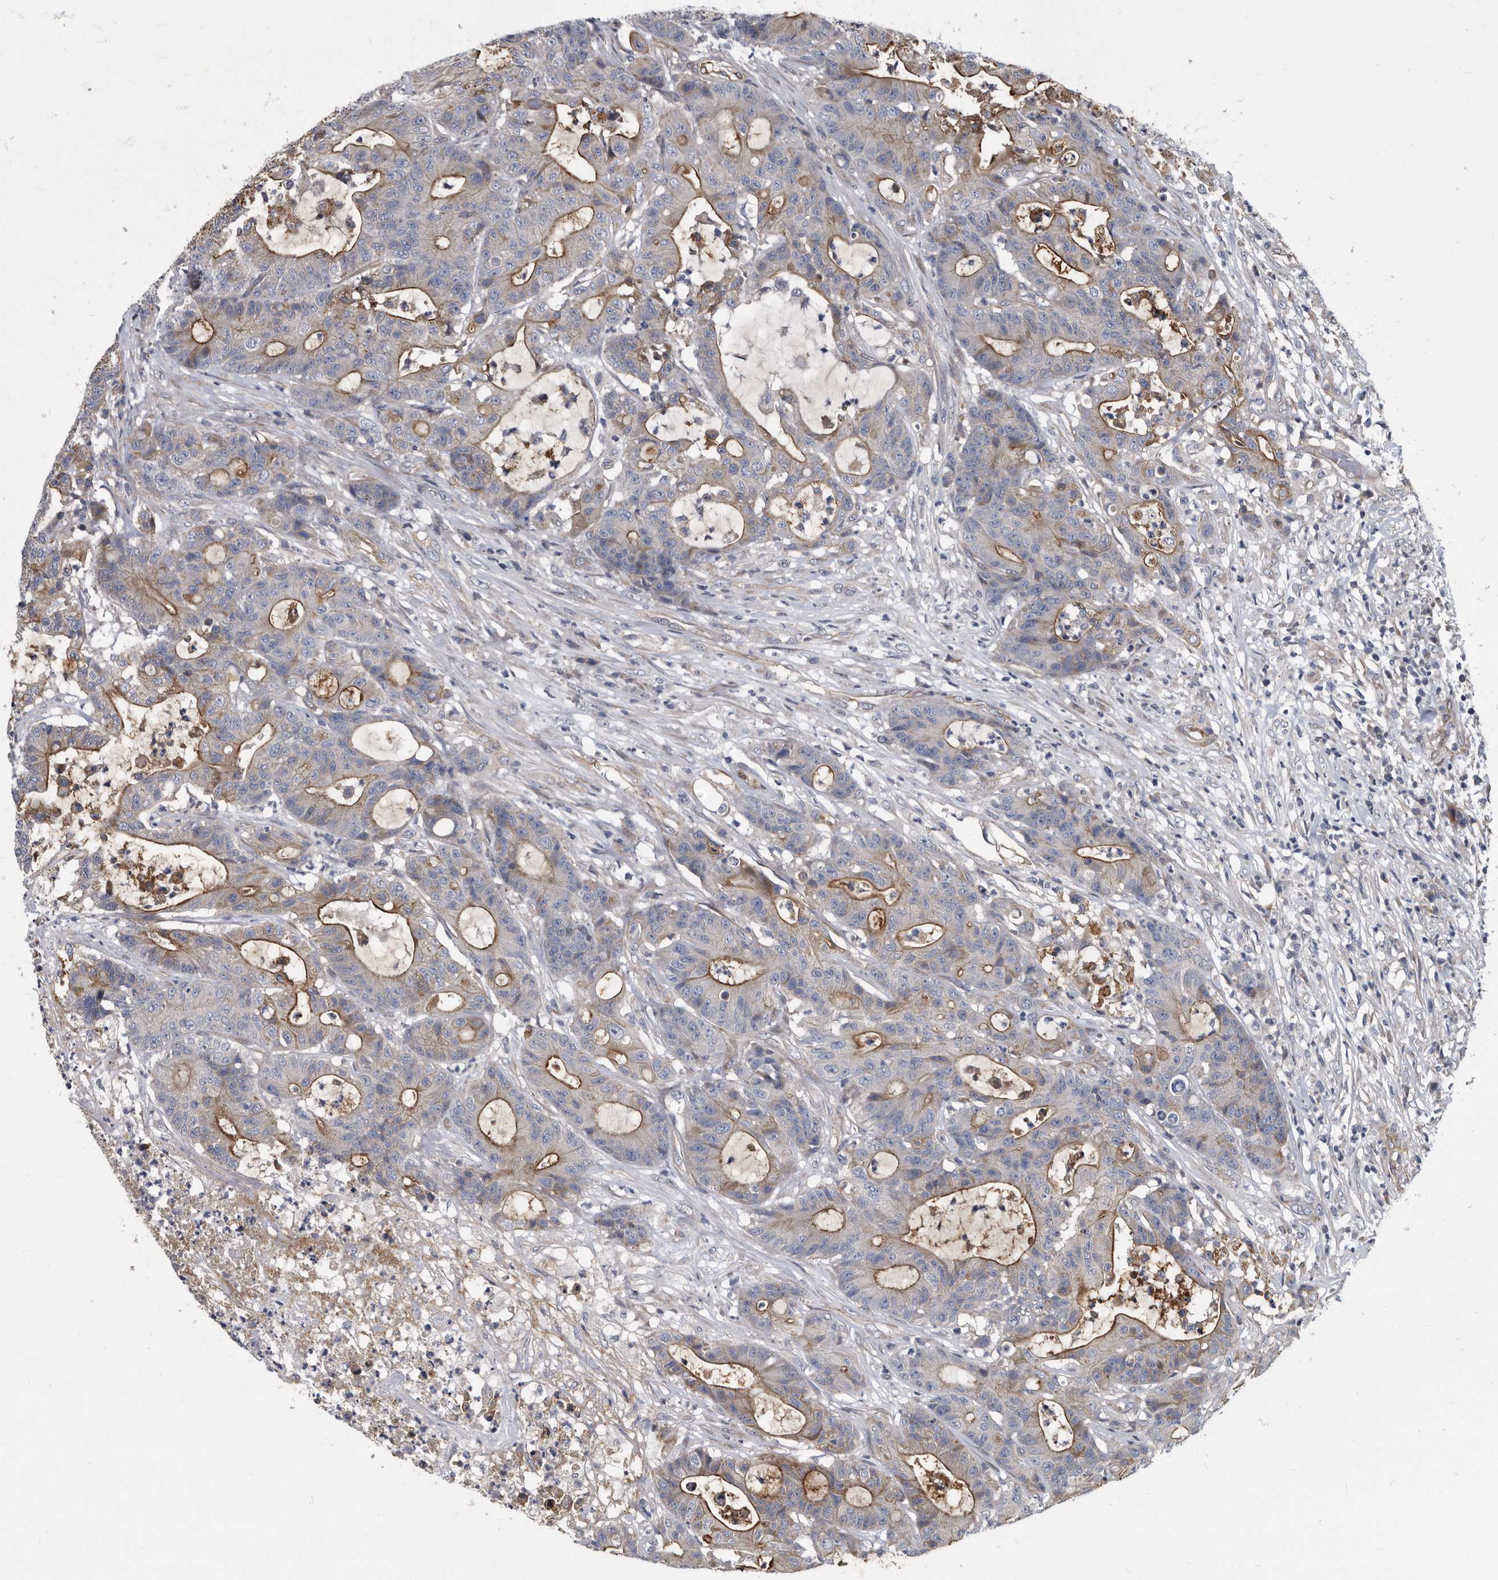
{"staining": {"intensity": "moderate", "quantity": "<25%", "location": "cytoplasmic/membranous"}, "tissue": "colorectal cancer", "cell_type": "Tumor cells", "image_type": "cancer", "snomed": [{"axis": "morphology", "description": "Adenocarcinoma, NOS"}, {"axis": "topography", "description": "Colon"}], "caption": "Colorectal cancer (adenocarcinoma) stained with a brown dye demonstrates moderate cytoplasmic/membranous positive staining in about <25% of tumor cells.", "gene": "ARMCX1", "patient": {"sex": "female", "age": 84}}